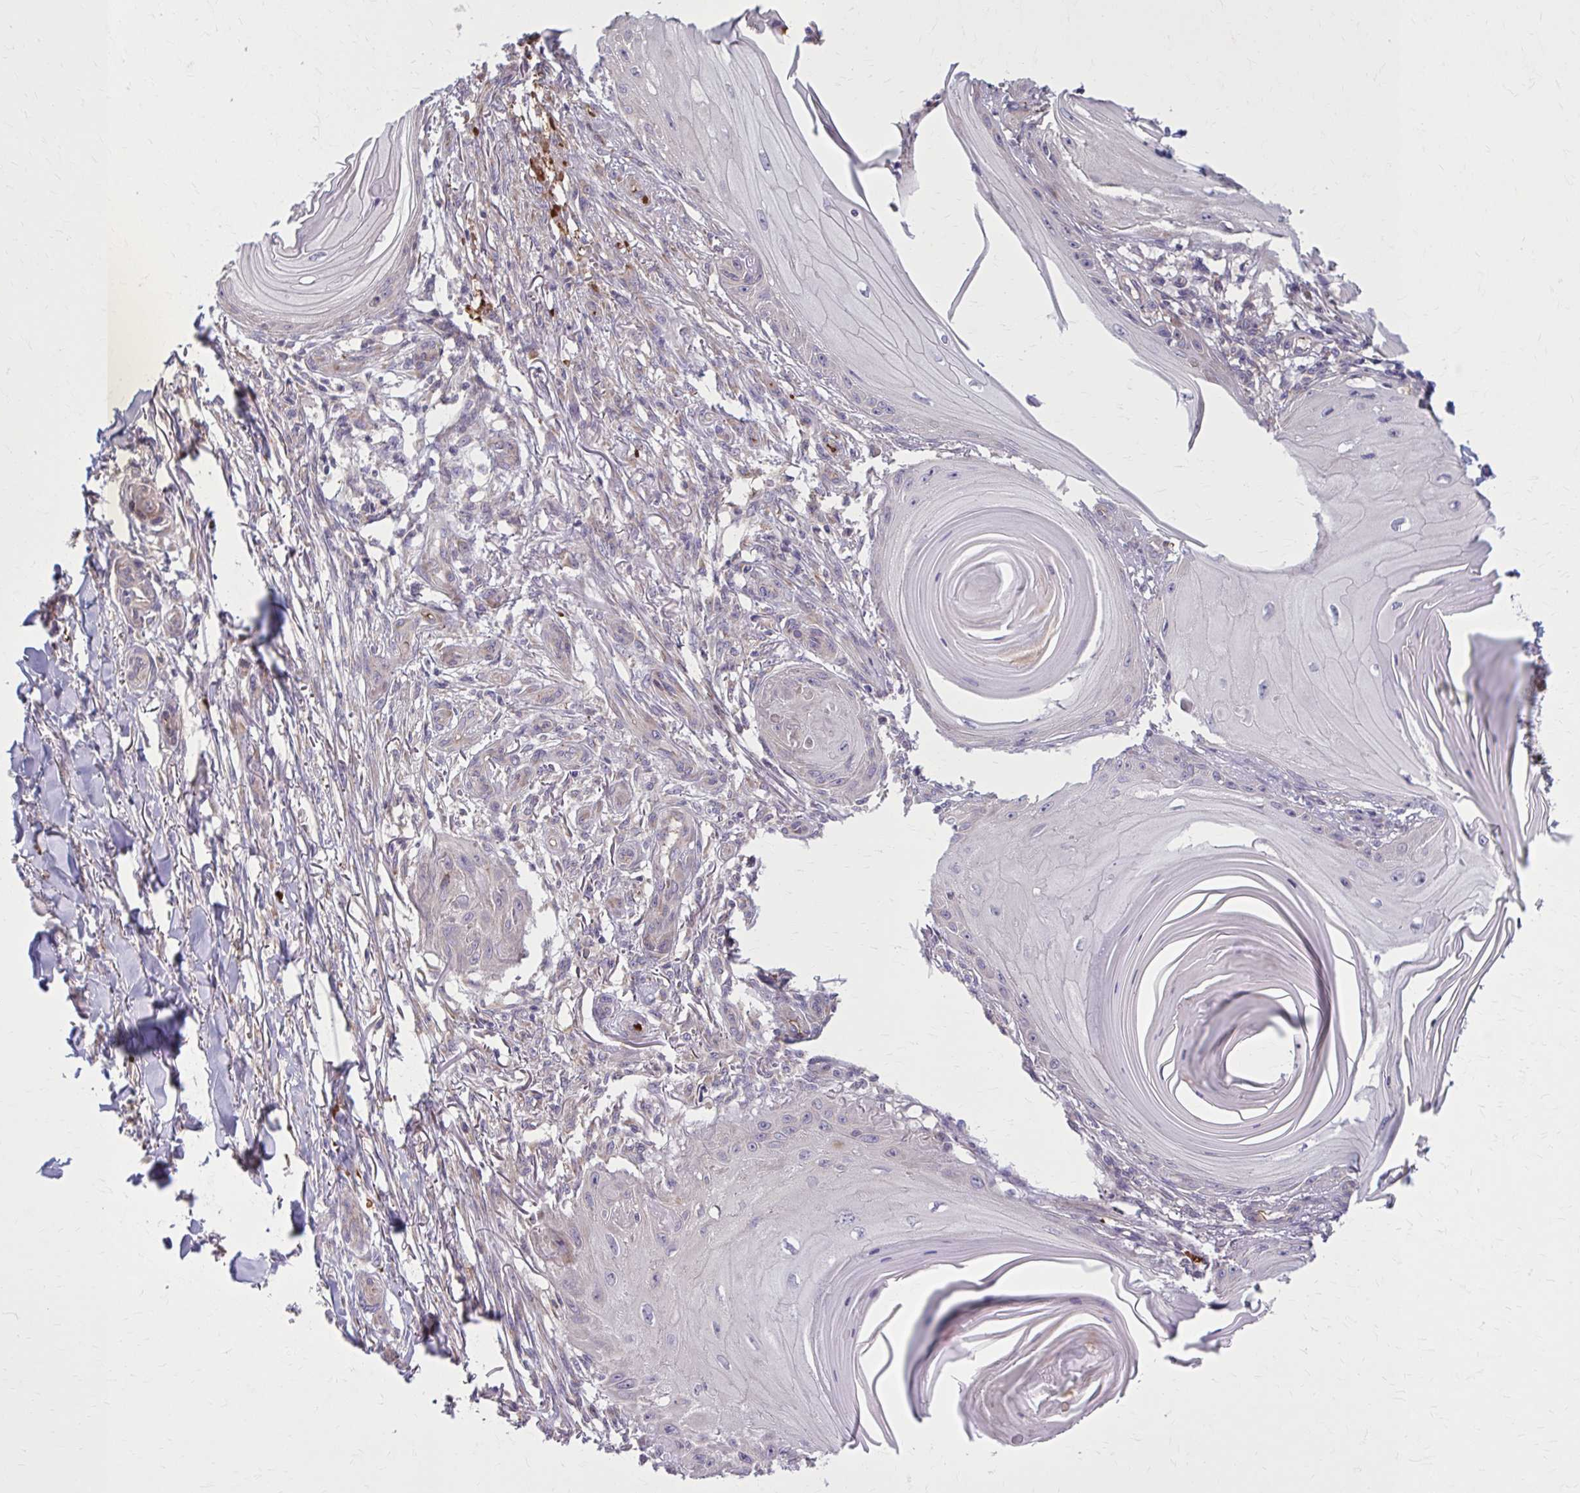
{"staining": {"intensity": "negative", "quantity": "none", "location": "none"}, "tissue": "skin cancer", "cell_type": "Tumor cells", "image_type": "cancer", "snomed": [{"axis": "morphology", "description": "Squamous cell carcinoma, NOS"}, {"axis": "topography", "description": "Skin"}], "caption": "Tumor cells are negative for protein expression in human skin cancer (squamous cell carcinoma).", "gene": "SNF8", "patient": {"sex": "female", "age": 77}}